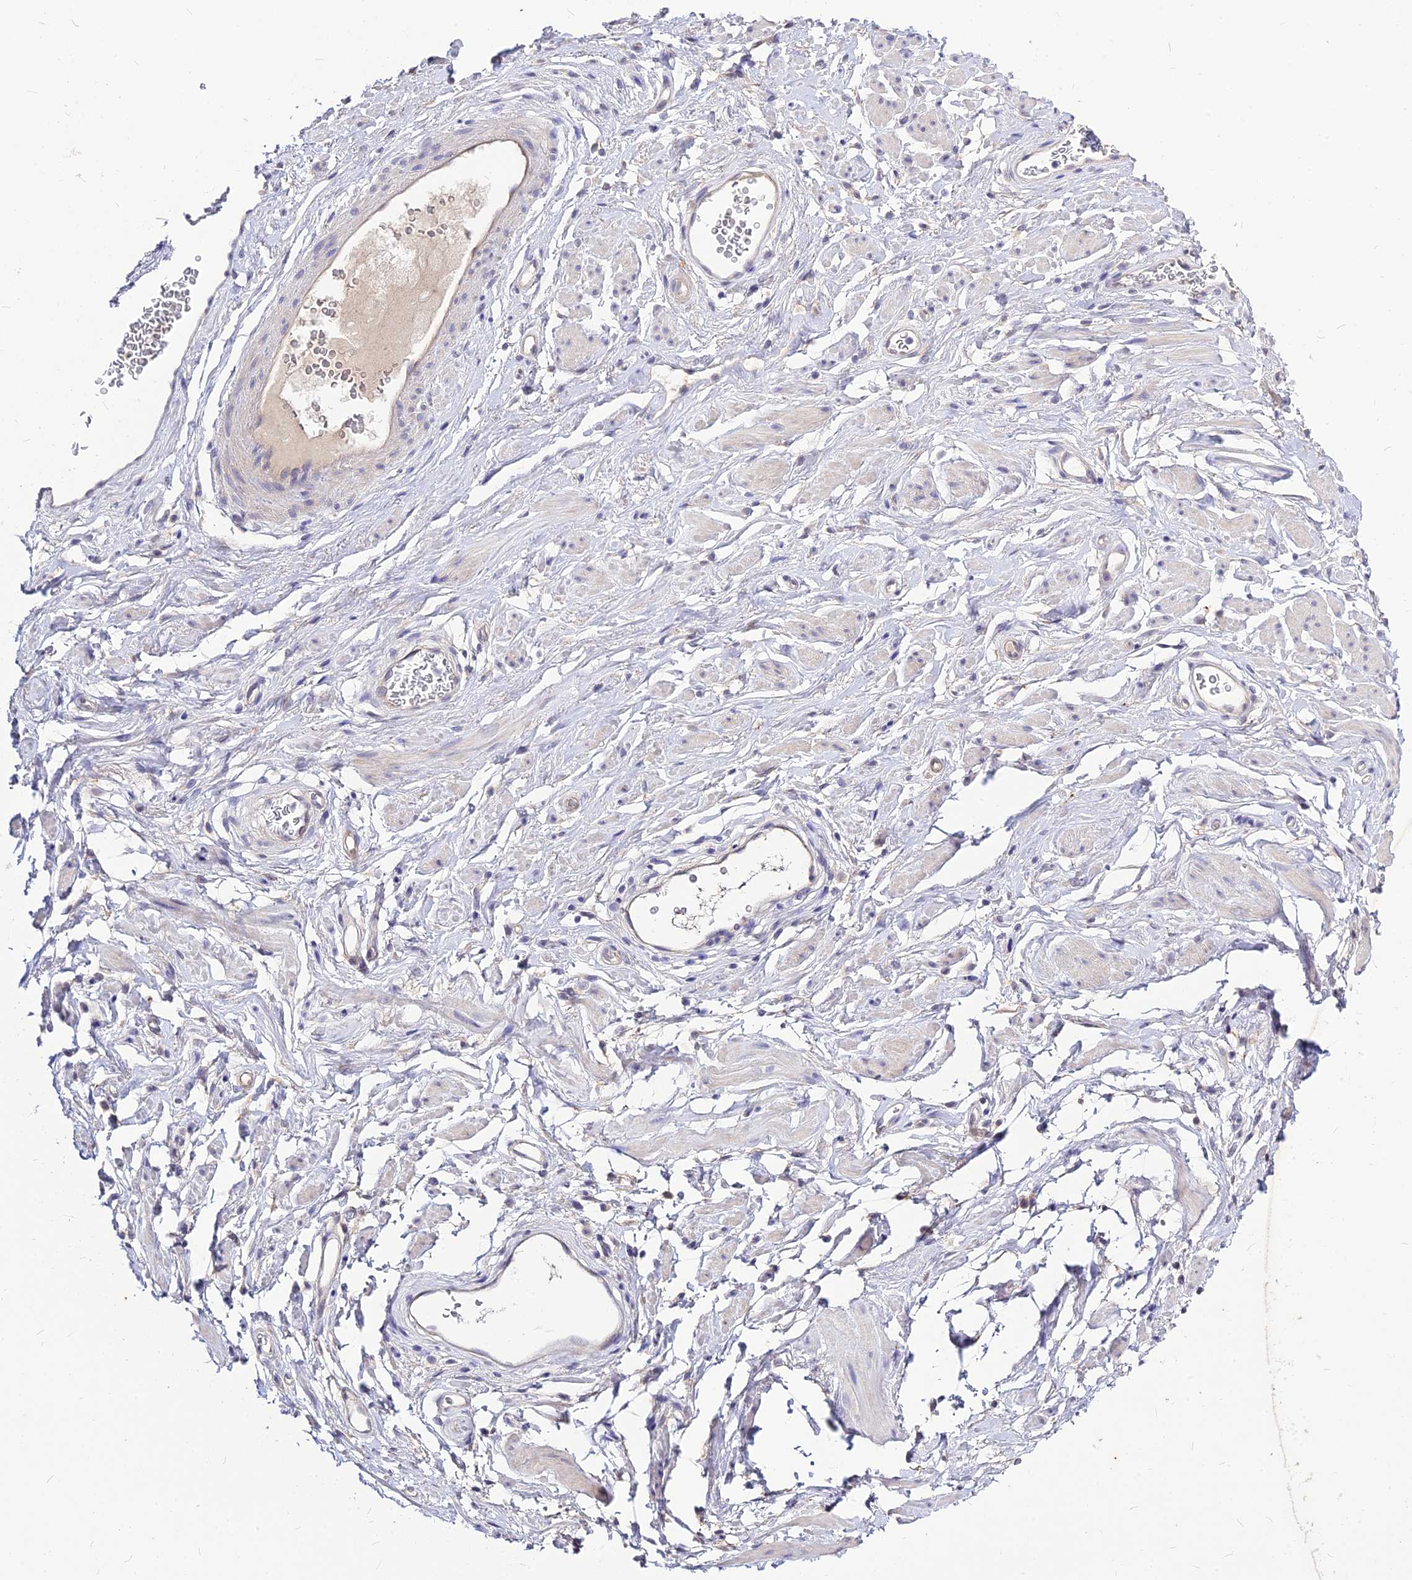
{"staining": {"intensity": "negative", "quantity": "none", "location": "none"}, "tissue": "adipose tissue", "cell_type": "Adipocytes", "image_type": "normal", "snomed": [{"axis": "morphology", "description": "Normal tissue, NOS"}, {"axis": "morphology", "description": "Adenocarcinoma, NOS"}, {"axis": "topography", "description": "Rectum"}, {"axis": "topography", "description": "Vagina"}, {"axis": "topography", "description": "Peripheral nerve tissue"}], "caption": "High power microscopy photomicrograph of an immunohistochemistry micrograph of normal adipose tissue, revealing no significant positivity in adipocytes.", "gene": "CZIB", "patient": {"sex": "female", "age": 71}}